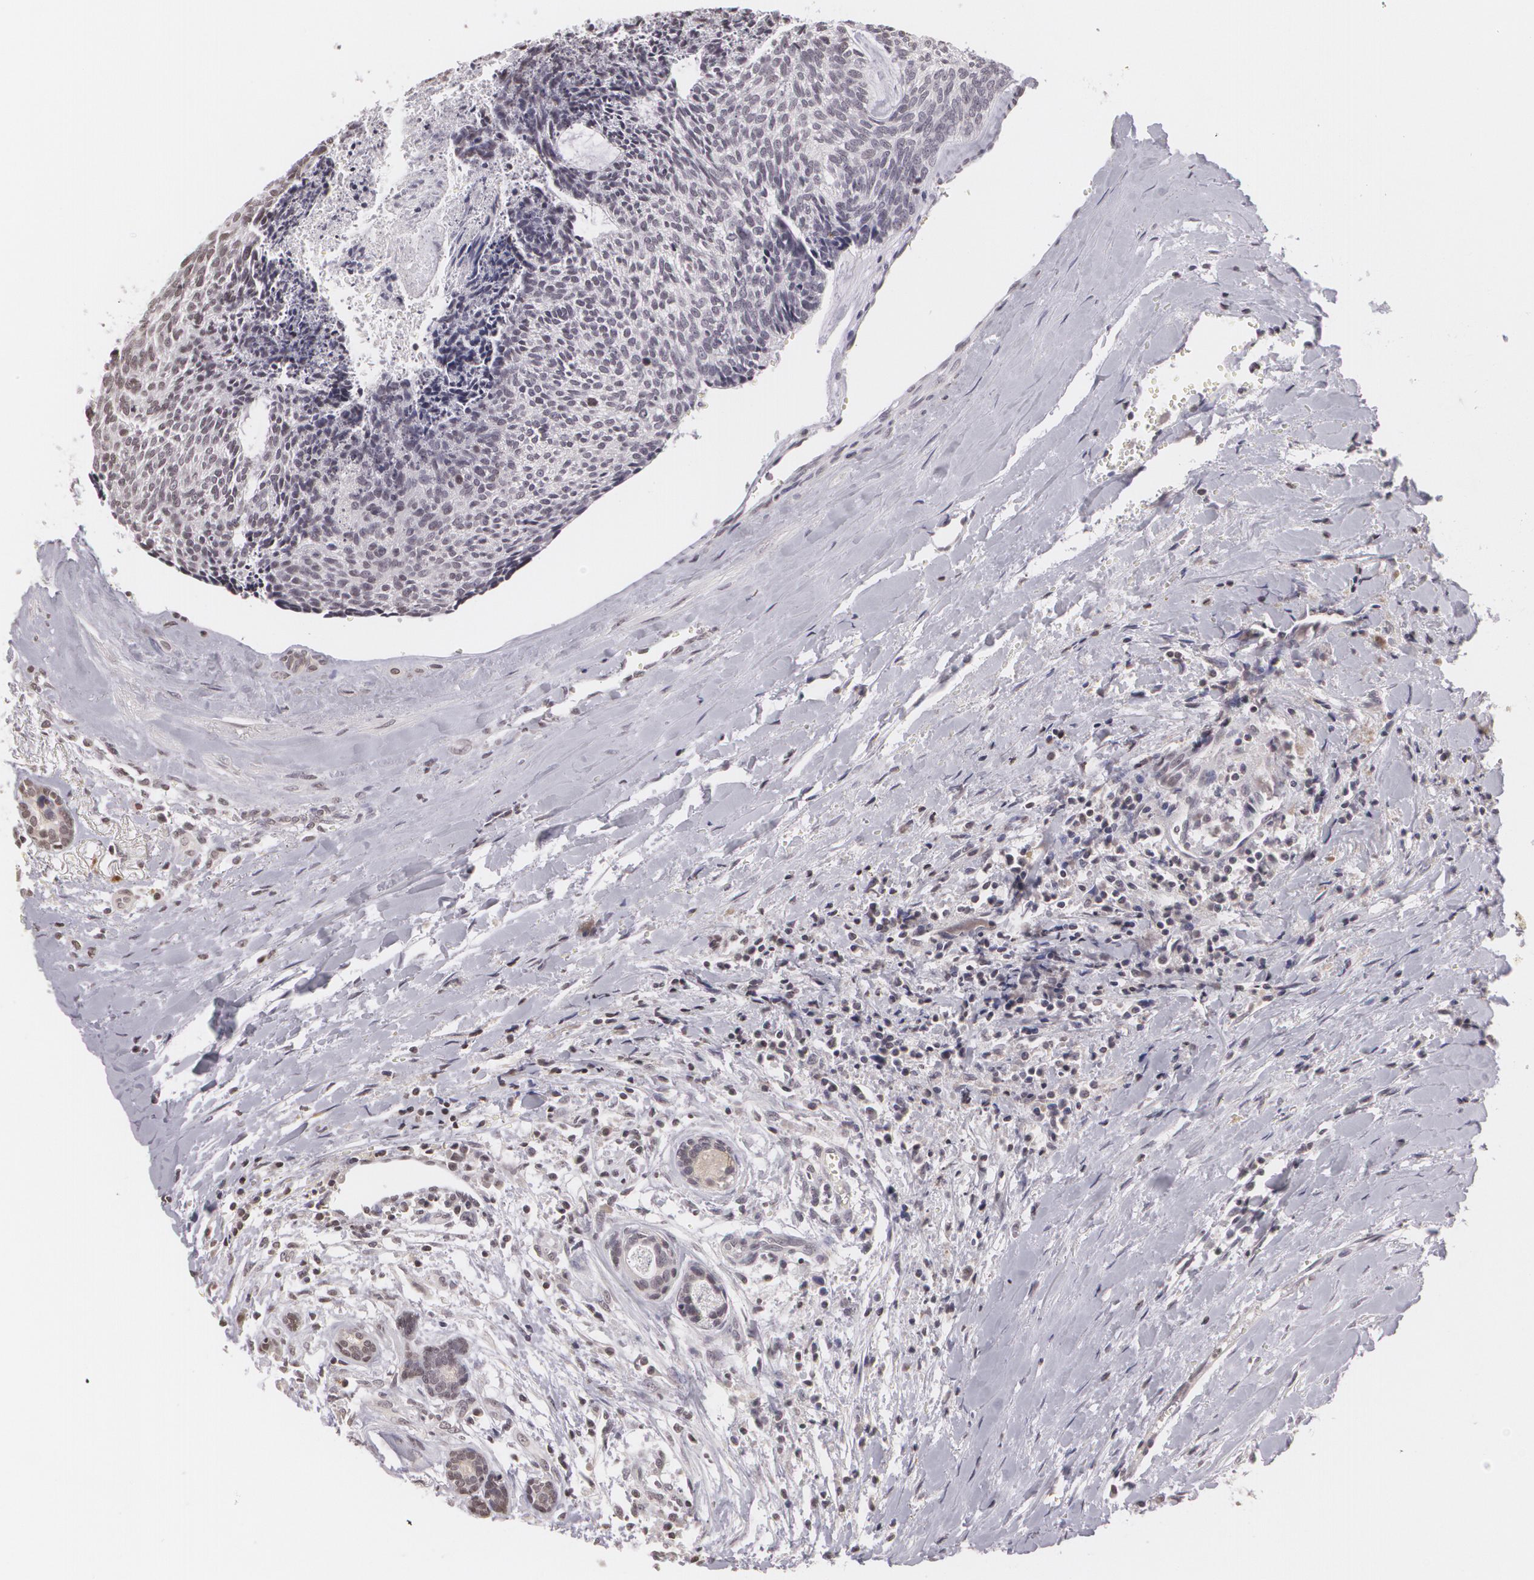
{"staining": {"intensity": "negative", "quantity": "none", "location": "none"}, "tissue": "head and neck cancer", "cell_type": "Tumor cells", "image_type": "cancer", "snomed": [{"axis": "morphology", "description": "Squamous cell carcinoma, NOS"}, {"axis": "topography", "description": "Salivary gland"}, {"axis": "topography", "description": "Head-Neck"}], "caption": "An image of human head and neck squamous cell carcinoma is negative for staining in tumor cells. (DAB immunohistochemistry visualized using brightfield microscopy, high magnification).", "gene": "MUC1", "patient": {"sex": "male", "age": 70}}